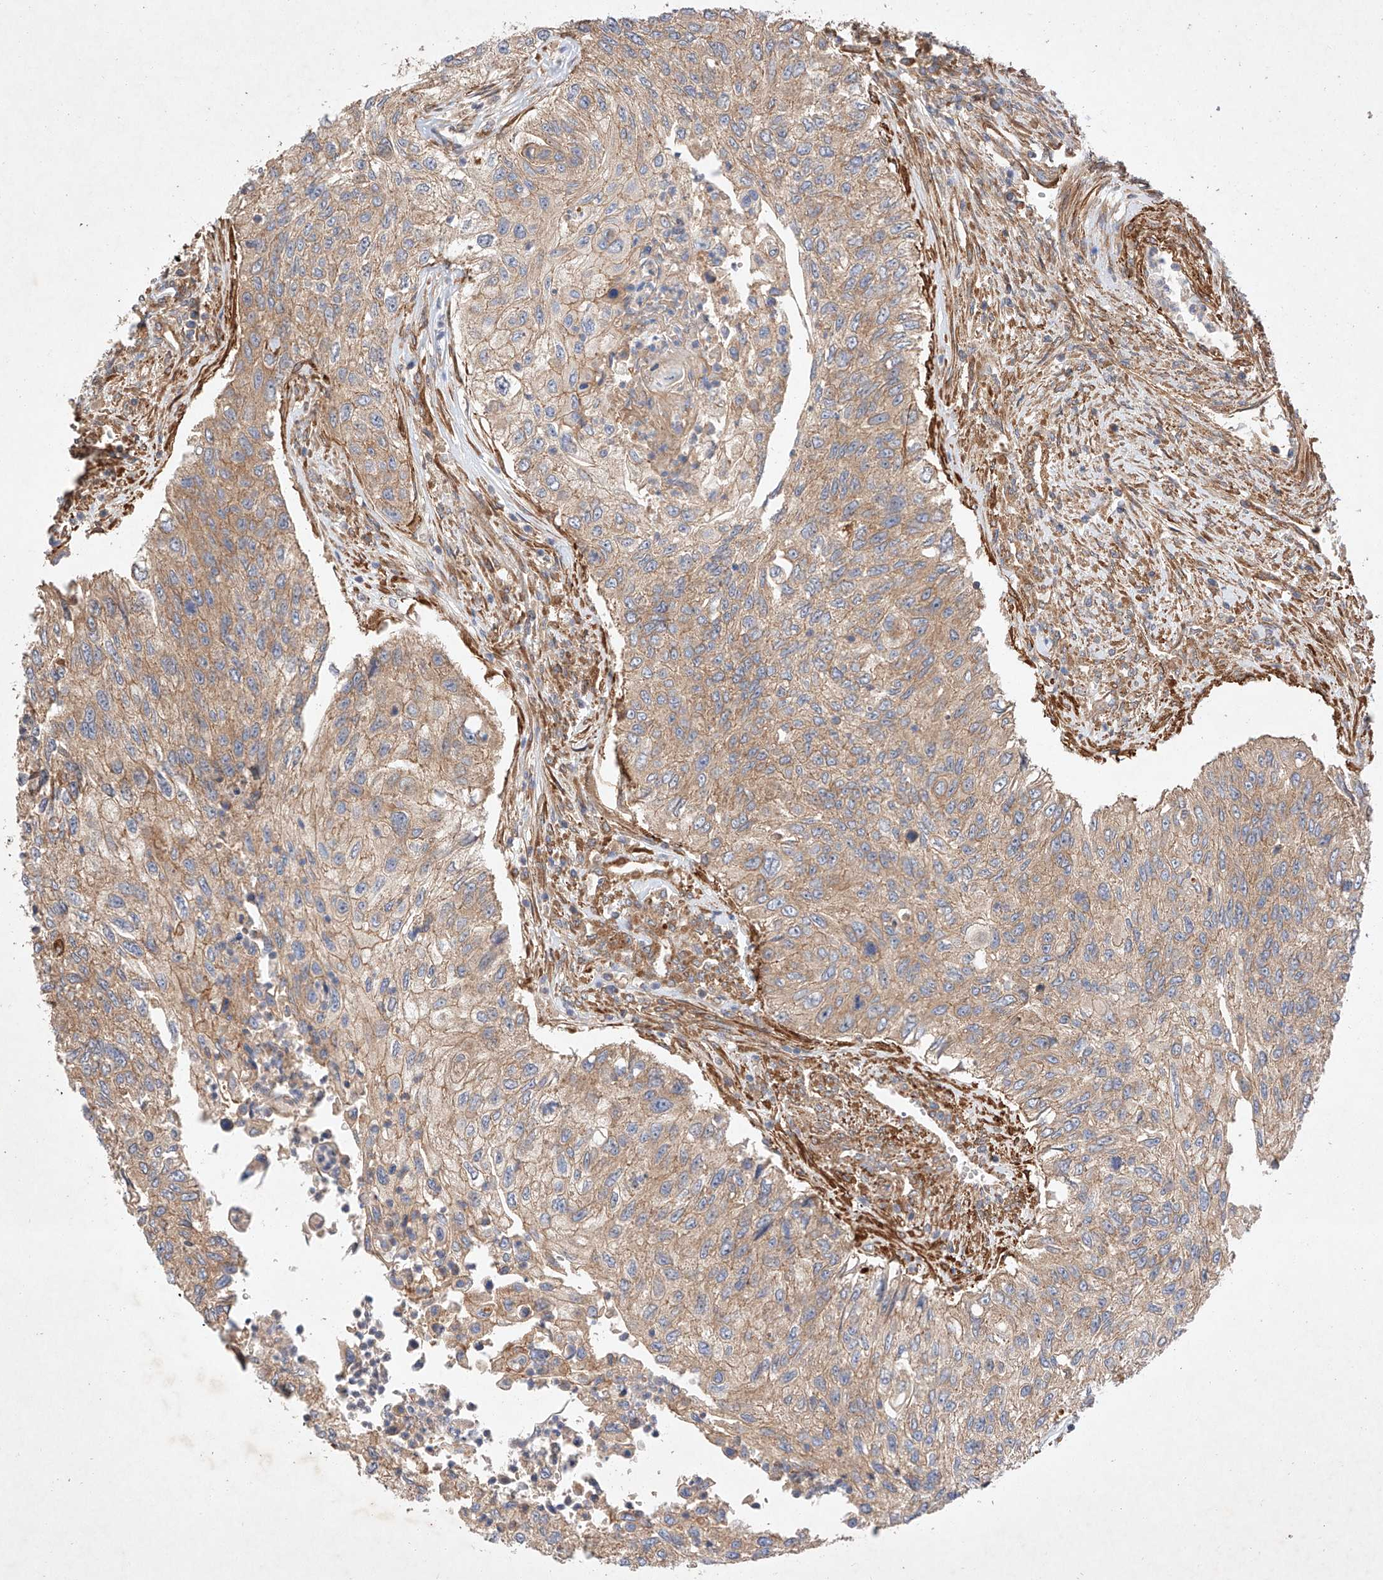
{"staining": {"intensity": "moderate", "quantity": ">75%", "location": "cytoplasmic/membranous"}, "tissue": "urothelial cancer", "cell_type": "Tumor cells", "image_type": "cancer", "snomed": [{"axis": "morphology", "description": "Urothelial carcinoma, High grade"}, {"axis": "topography", "description": "Urinary bladder"}], "caption": "Urothelial carcinoma (high-grade) tissue demonstrates moderate cytoplasmic/membranous staining in approximately >75% of tumor cells, visualized by immunohistochemistry.", "gene": "RAB23", "patient": {"sex": "female", "age": 60}}